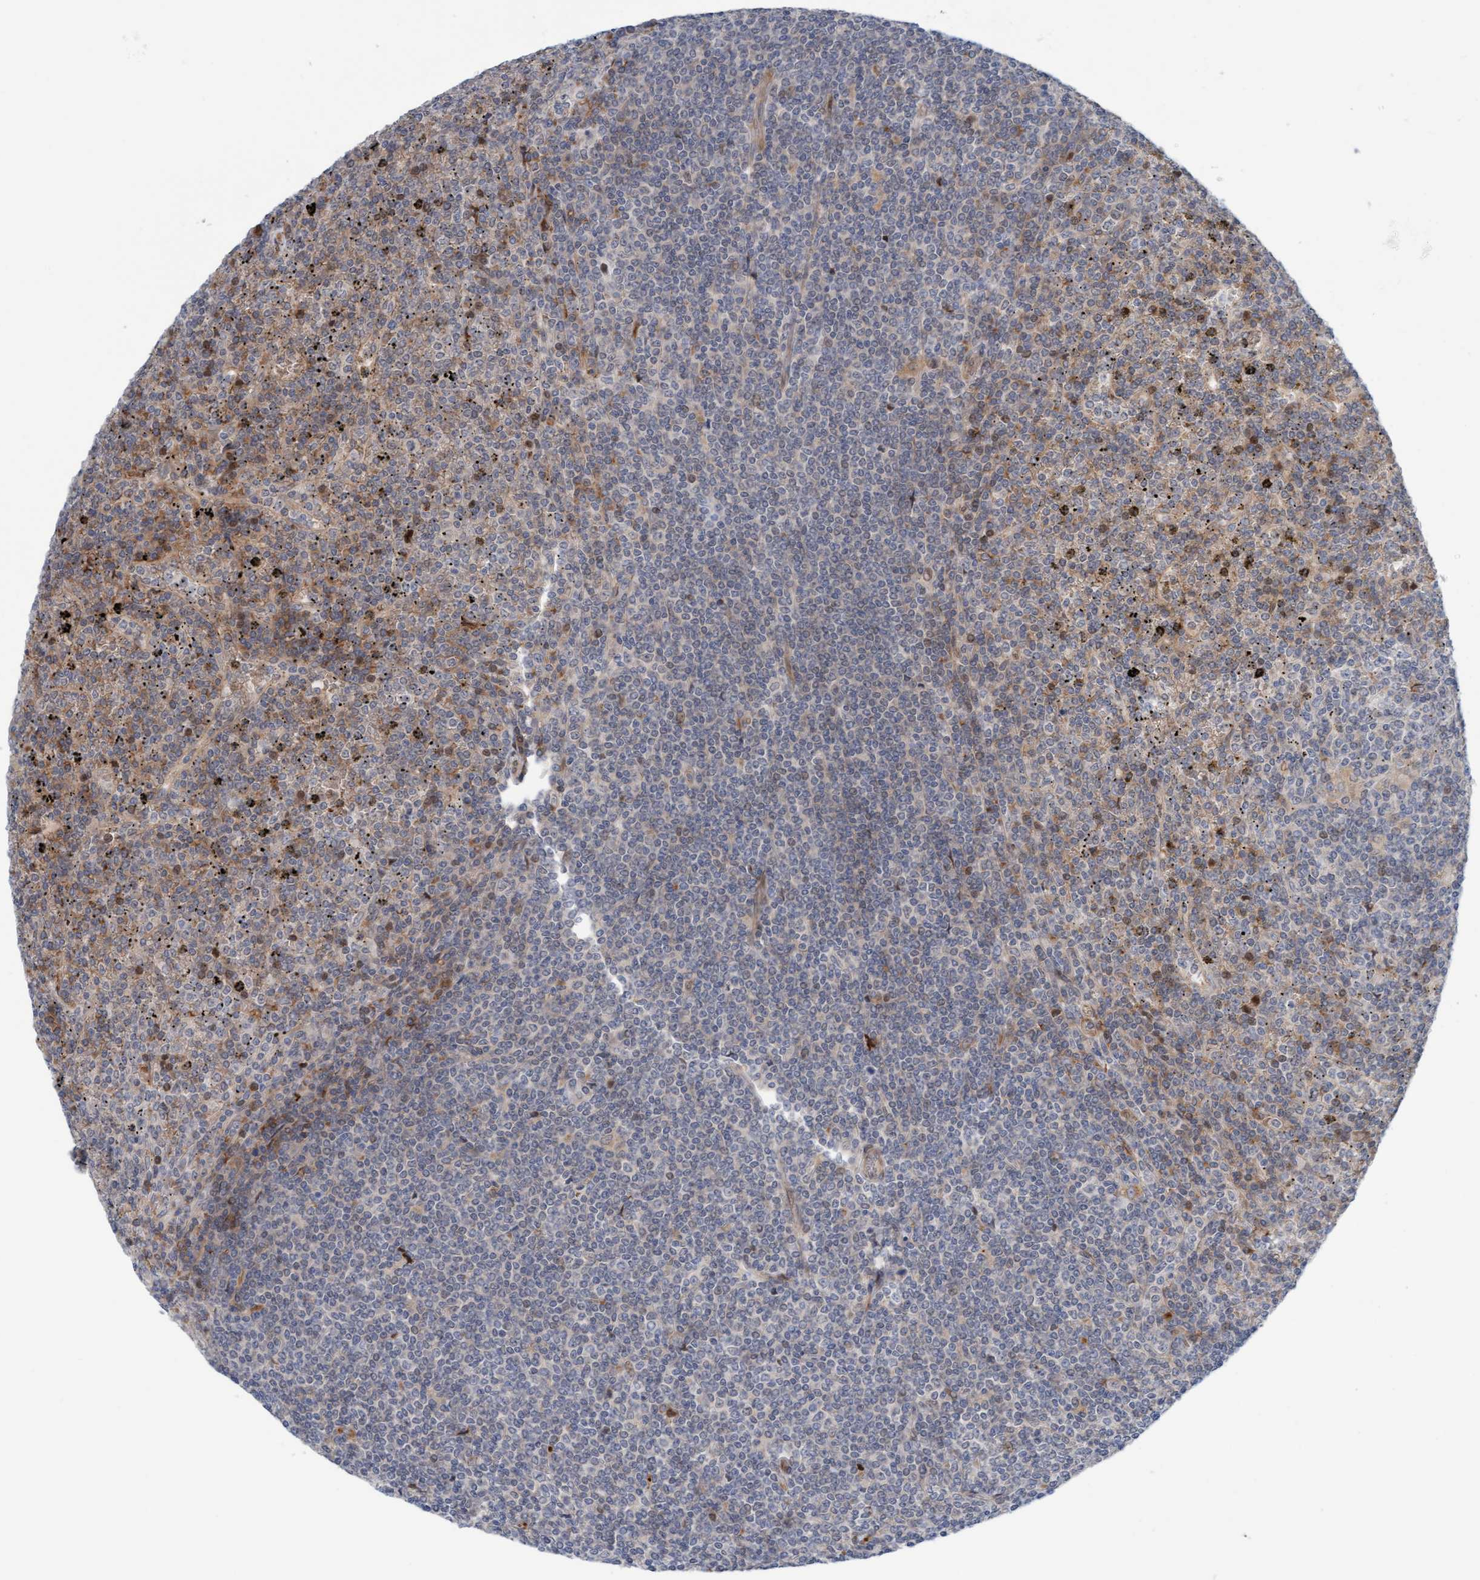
{"staining": {"intensity": "weak", "quantity": "<25%", "location": "cytoplasmic/membranous"}, "tissue": "lymphoma", "cell_type": "Tumor cells", "image_type": "cancer", "snomed": [{"axis": "morphology", "description": "Malignant lymphoma, non-Hodgkin's type, Low grade"}, {"axis": "topography", "description": "Spleen"}], "caption": "Photomicrograph shows no protein staining in tumor cells of lymphoma tissue. (DAB (3,3'-diaminobenzidine) immunohistochemistry (IHC) with hematoxylin counter stain).", "gene": "EIF4EBP1", "patient": {"sex": "female", "age": 19}}